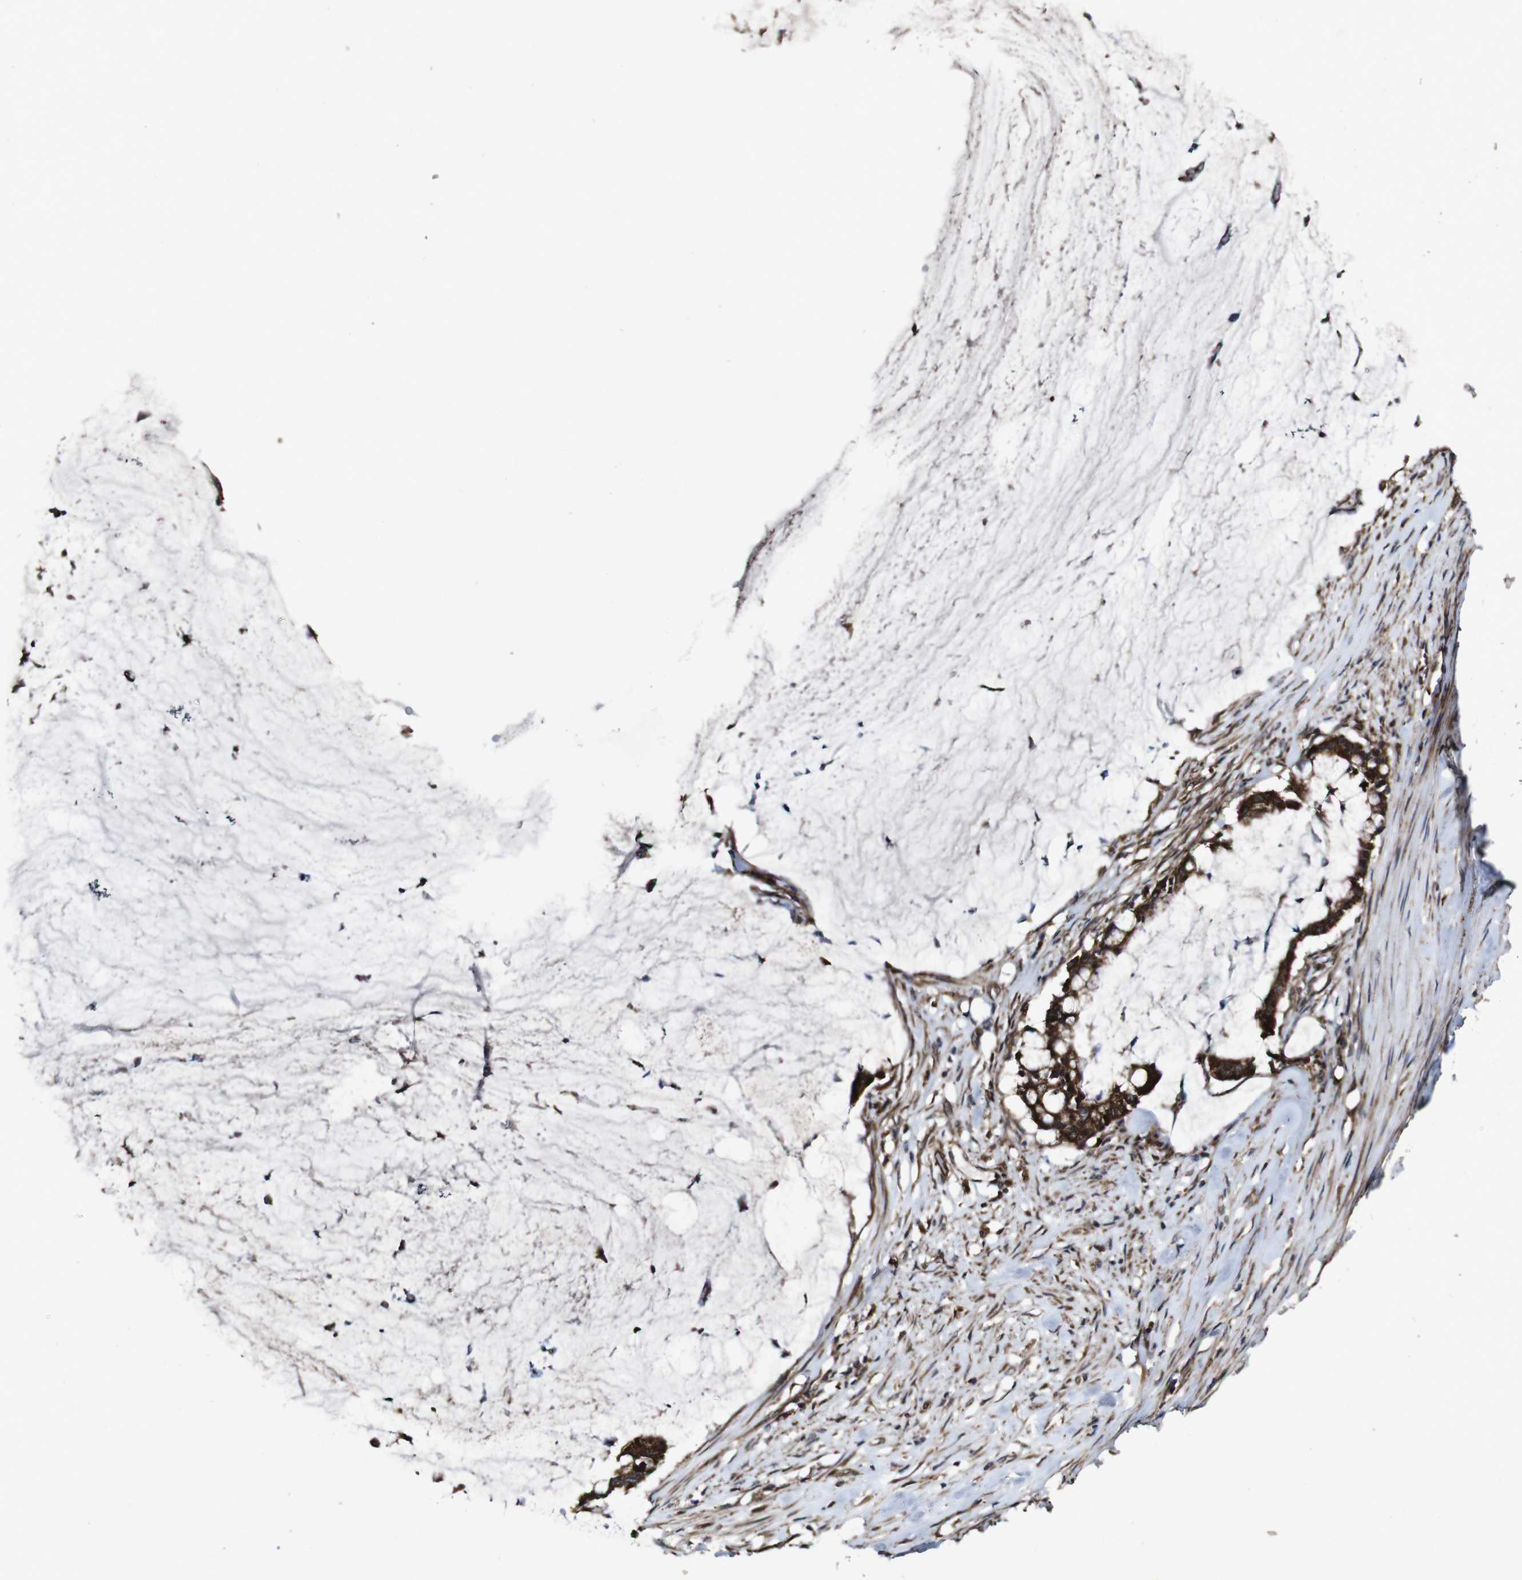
{"staining": {"intensity": "strong", "quantity": ">75%", "location": "cytoplasmic/membranous"}, "tissue": "pancreatic cancer", "cell_type": "Tumor cells", "image_type": "cancer", "snomed": [{"axis": "morphology", "description": "Adenocarcinoma, NOS"}, {"axis": "topography", "description": "Pancreas"}], "caption": "Human pancreatic adenocarcinoma stained for a protein (brown) reveals strong cytoplasmic/membranous positive expression in approximately >75% of tumor cells.", "gene": "BTN3A3", "patient": {"sex": "male", "age": 41}}